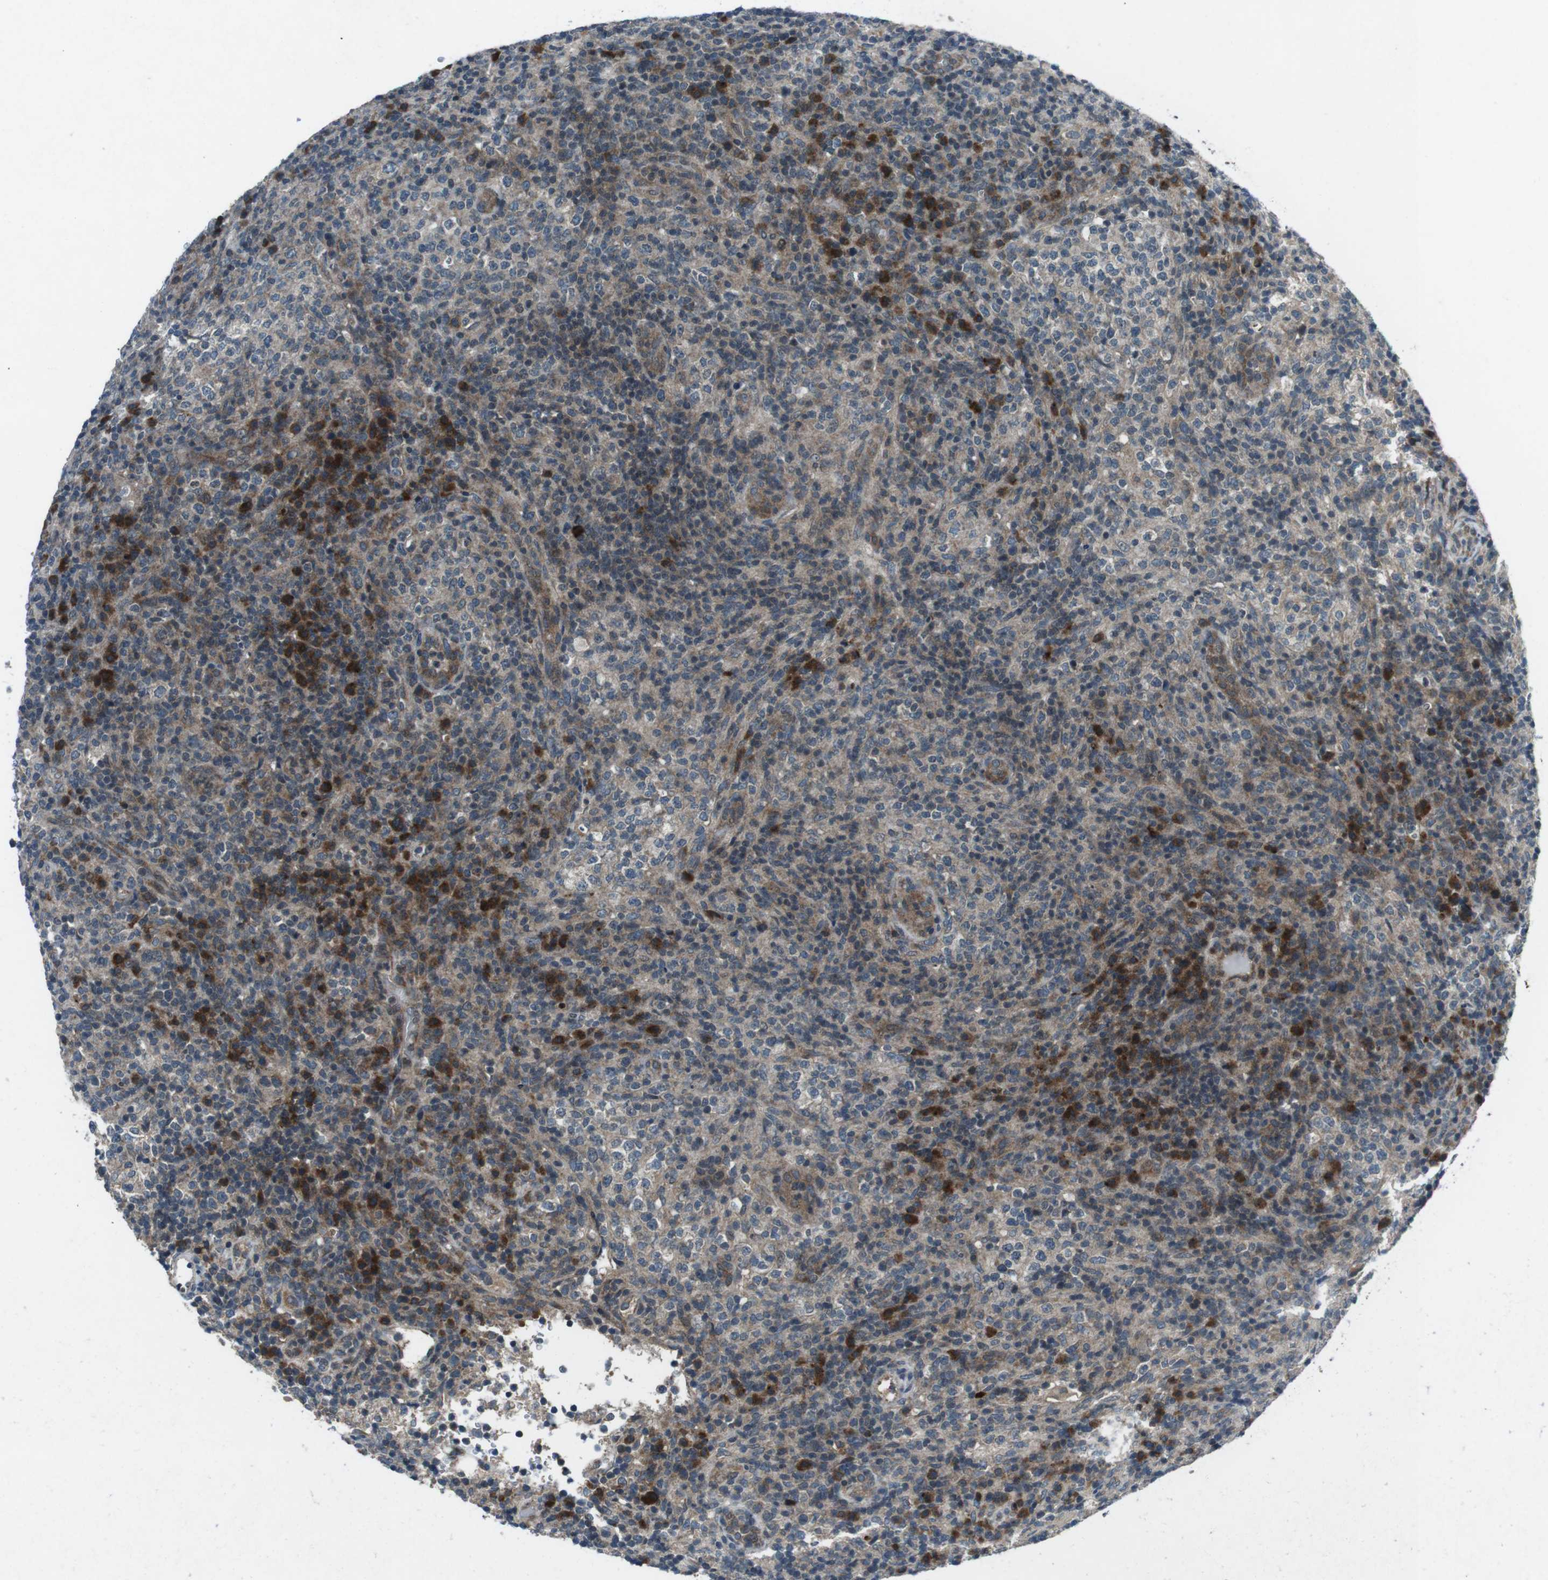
{"staining": {"intensity": "moderate", "quantity": "25%-75%", "location": "cytoplasmic/membranous"}, "tissue": "lymphoma", "cell_type": "Tumor cells", "image_type": "cancer", "snomed": [{"axis": "morphology", "description": "Malignant lymphoma, non-Hodgkin's type, High grade"}, {"axis": "topography", "description": "Lymph node"}], "caption": "Lymphoma stained with IHC exhibits moderate cytoplasmic/membranous positivity in approximately 25%-75% of tumor cells. (DAB (3,3'-diaminobenzidine) IHC with brightfield microscopy, high magnification).", "gene": "CDK16", "patient": {"sex": "female", "age": 76}}